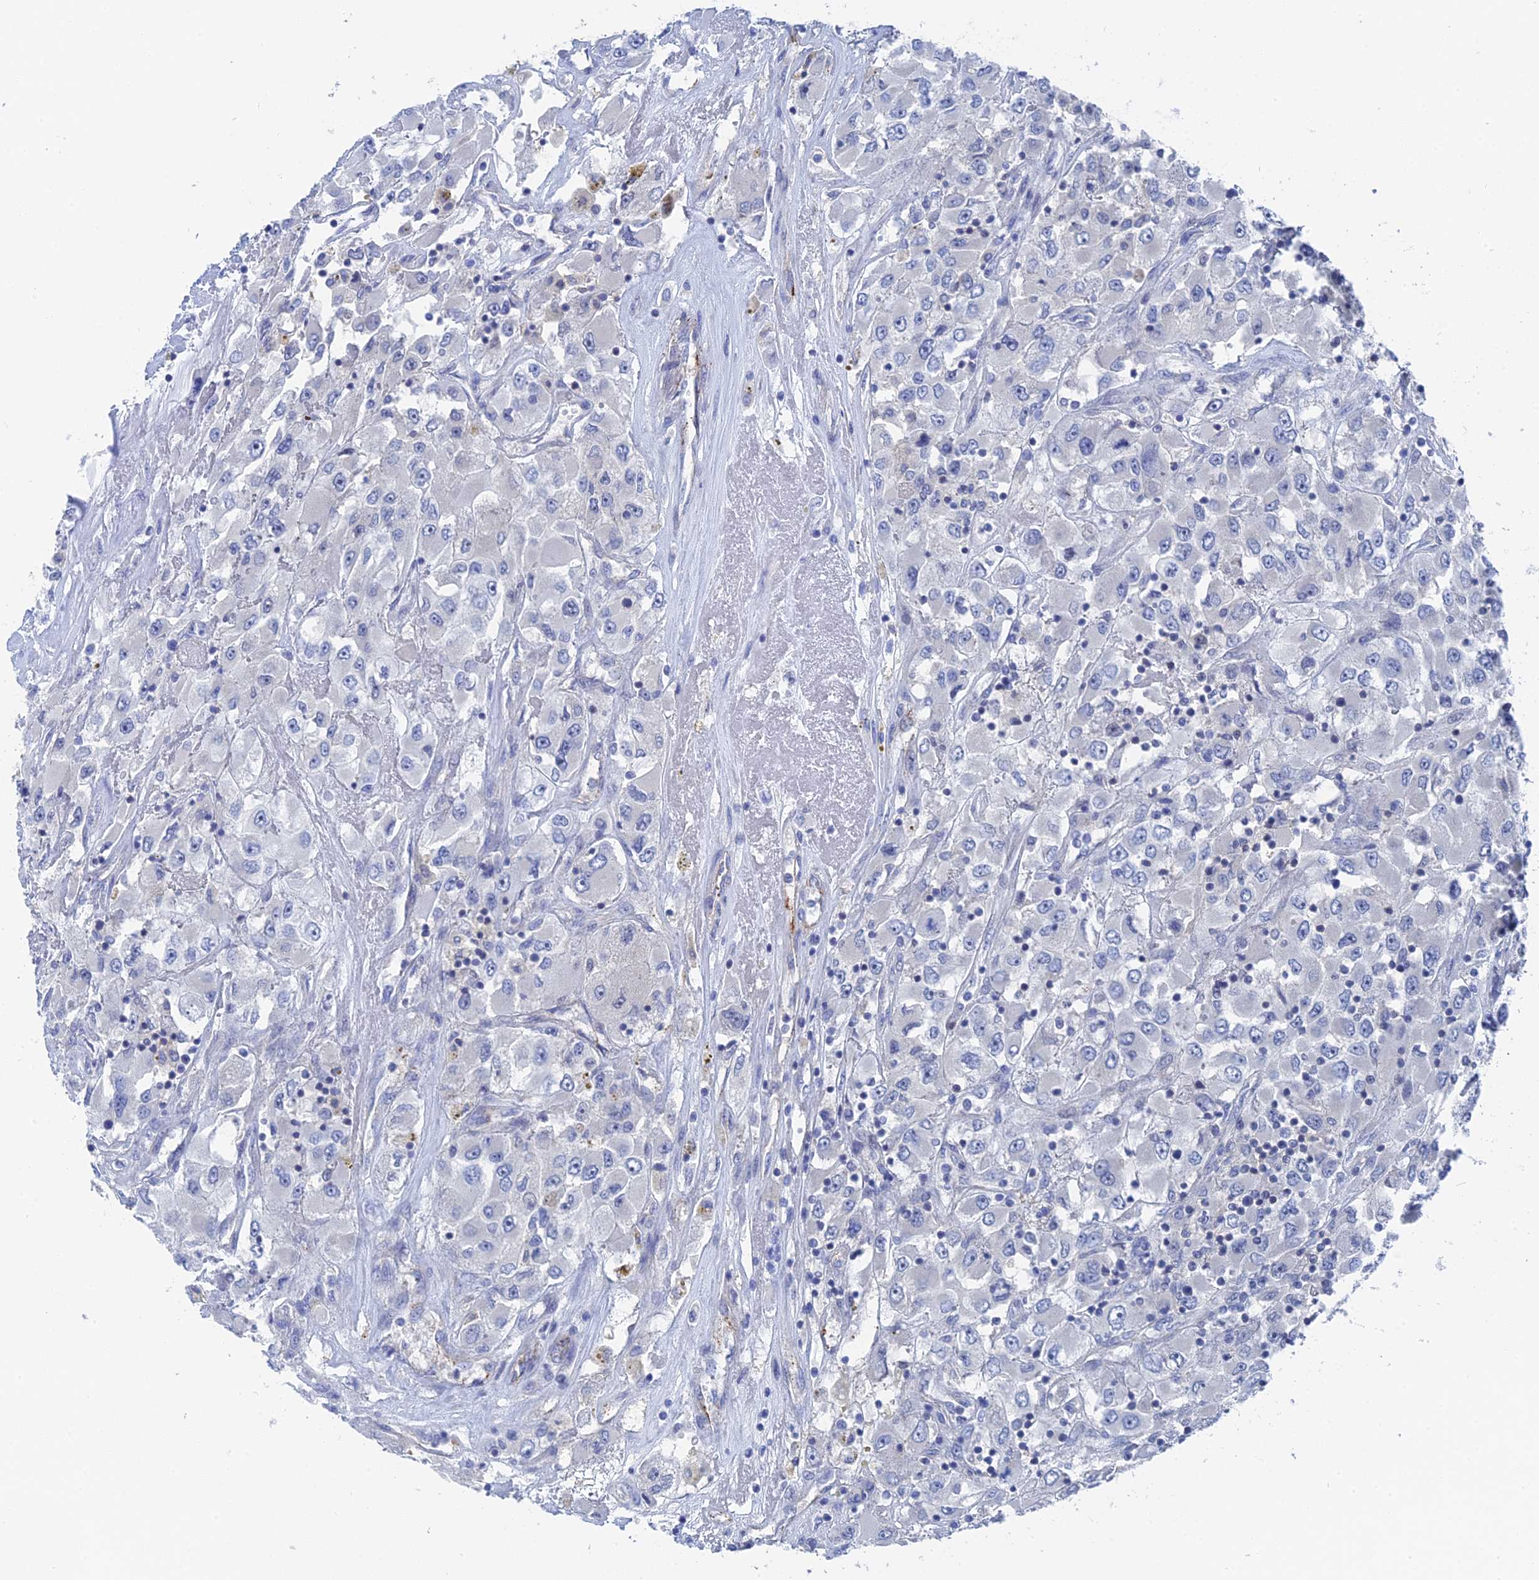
{"staining": {"intensity": "negative", "quantity": "none", "location": "none"}, "tissue": "renal cancer", "cell_type": "Tumor cells", "image_type": "cancer", "snomed": [{"axis": "morphology", "description": "Adenocarcinoma, NOS"}, {"axis": "topography", "description": "Kidney"}], "caption": "An image of human renal adenocarcinoma is negative for staining in tumor cells. (Stains: DAB immunohistochemistry (IHC) with hematoxylin counter stain, Microscopy: brightfield microscopy at high magnification).", "gene": "MTHFSD", "patient": {"sex": "female", "age": 52}}